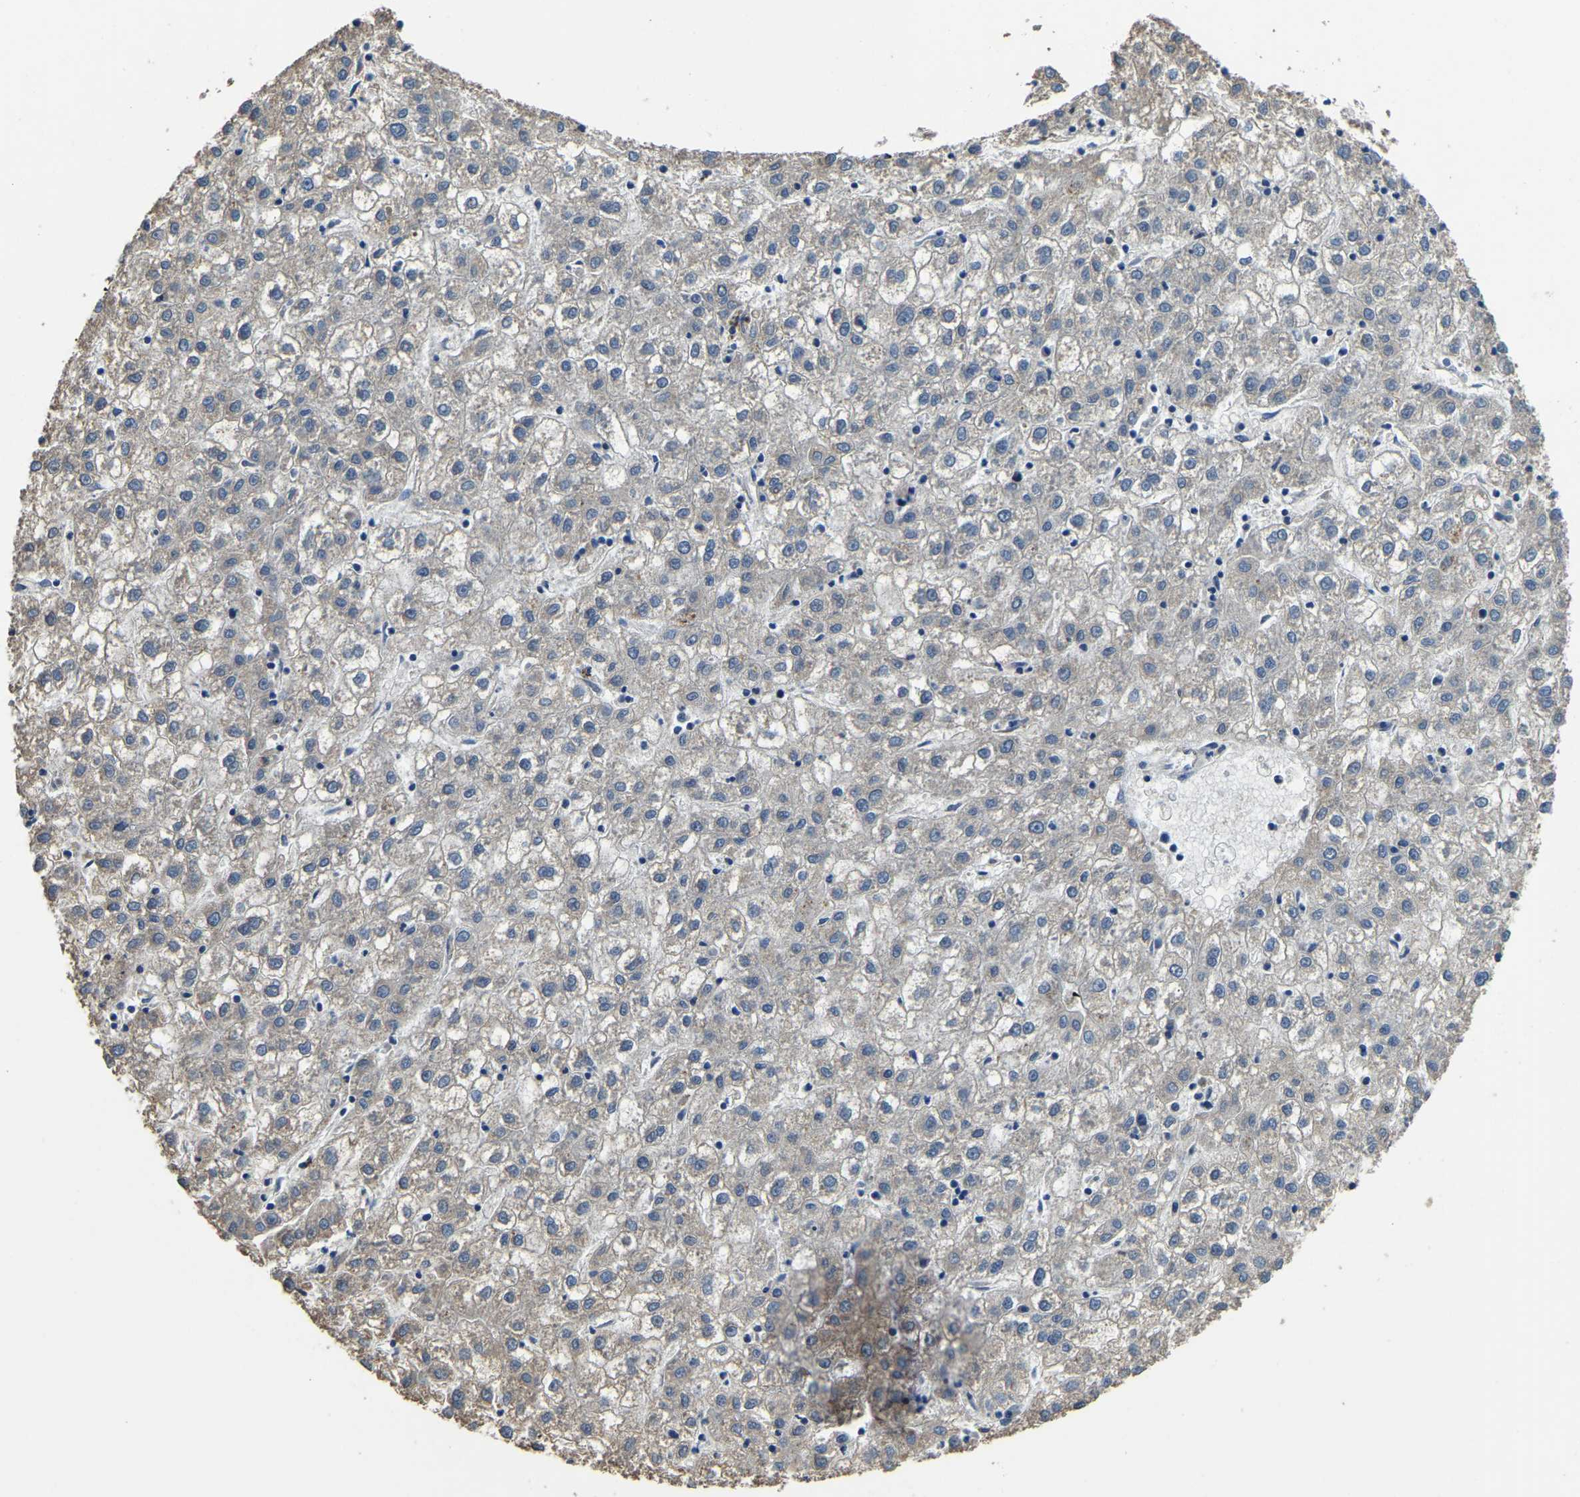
{"staining": {"intensity": "weak", "quantity": "<25%", "location": "cytoplasmic/membranous"}, "tissue": "liver cancer", "cell_type": "Tumor cells", "image_type": "cancer", "snomed": [{"axis": "morphology", "description": "Carcinoma, Hepatocellular, NOS"}, {"axis": "topography", "description": "Liver"}], "caption": "The histopathology image exhibits no staining of tumor cells in liver cancer.", "gene": "DFFA", "patient": {"sex": "male", "age": 72}}